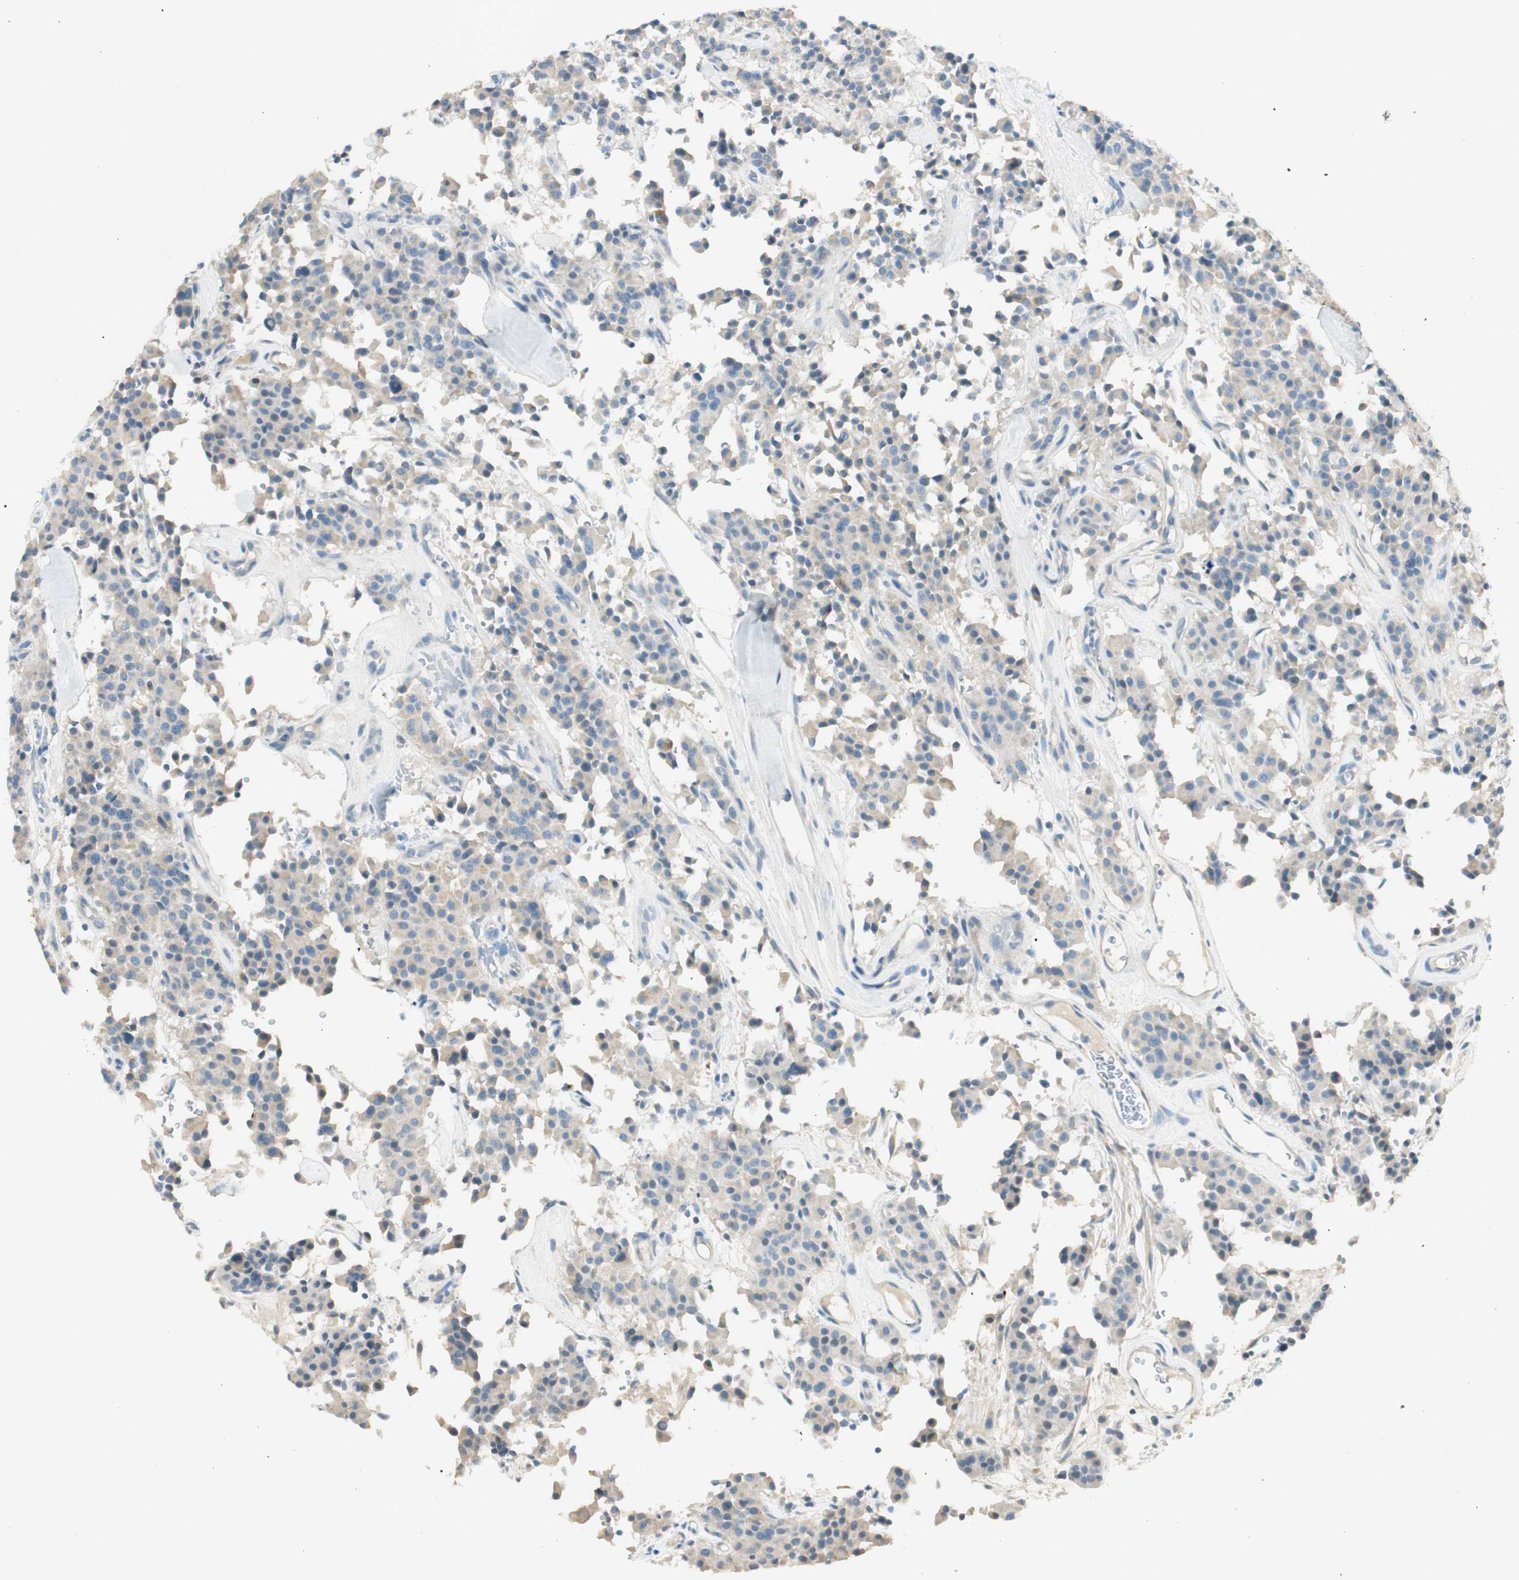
{"staining": {"intensity": "negative", "quantity": "none", "location": "none"}, "tissue": "carcinoid", "cell_type": "Tumor cells", "image_type": "cancer", "snomed": [{"axis": "morphology", "description": "Carcinoid, malignant, NOS"}, {"axis": "topography", "description": "Lung"}], "caption": "High power microscopy micrograph of an immunohistochemistry (IHC) micrograph of carcinoid, revealing no significant expression in tumor cells.", "gene": "TACR3", "patient": {"sex": "male", "age": 30}}